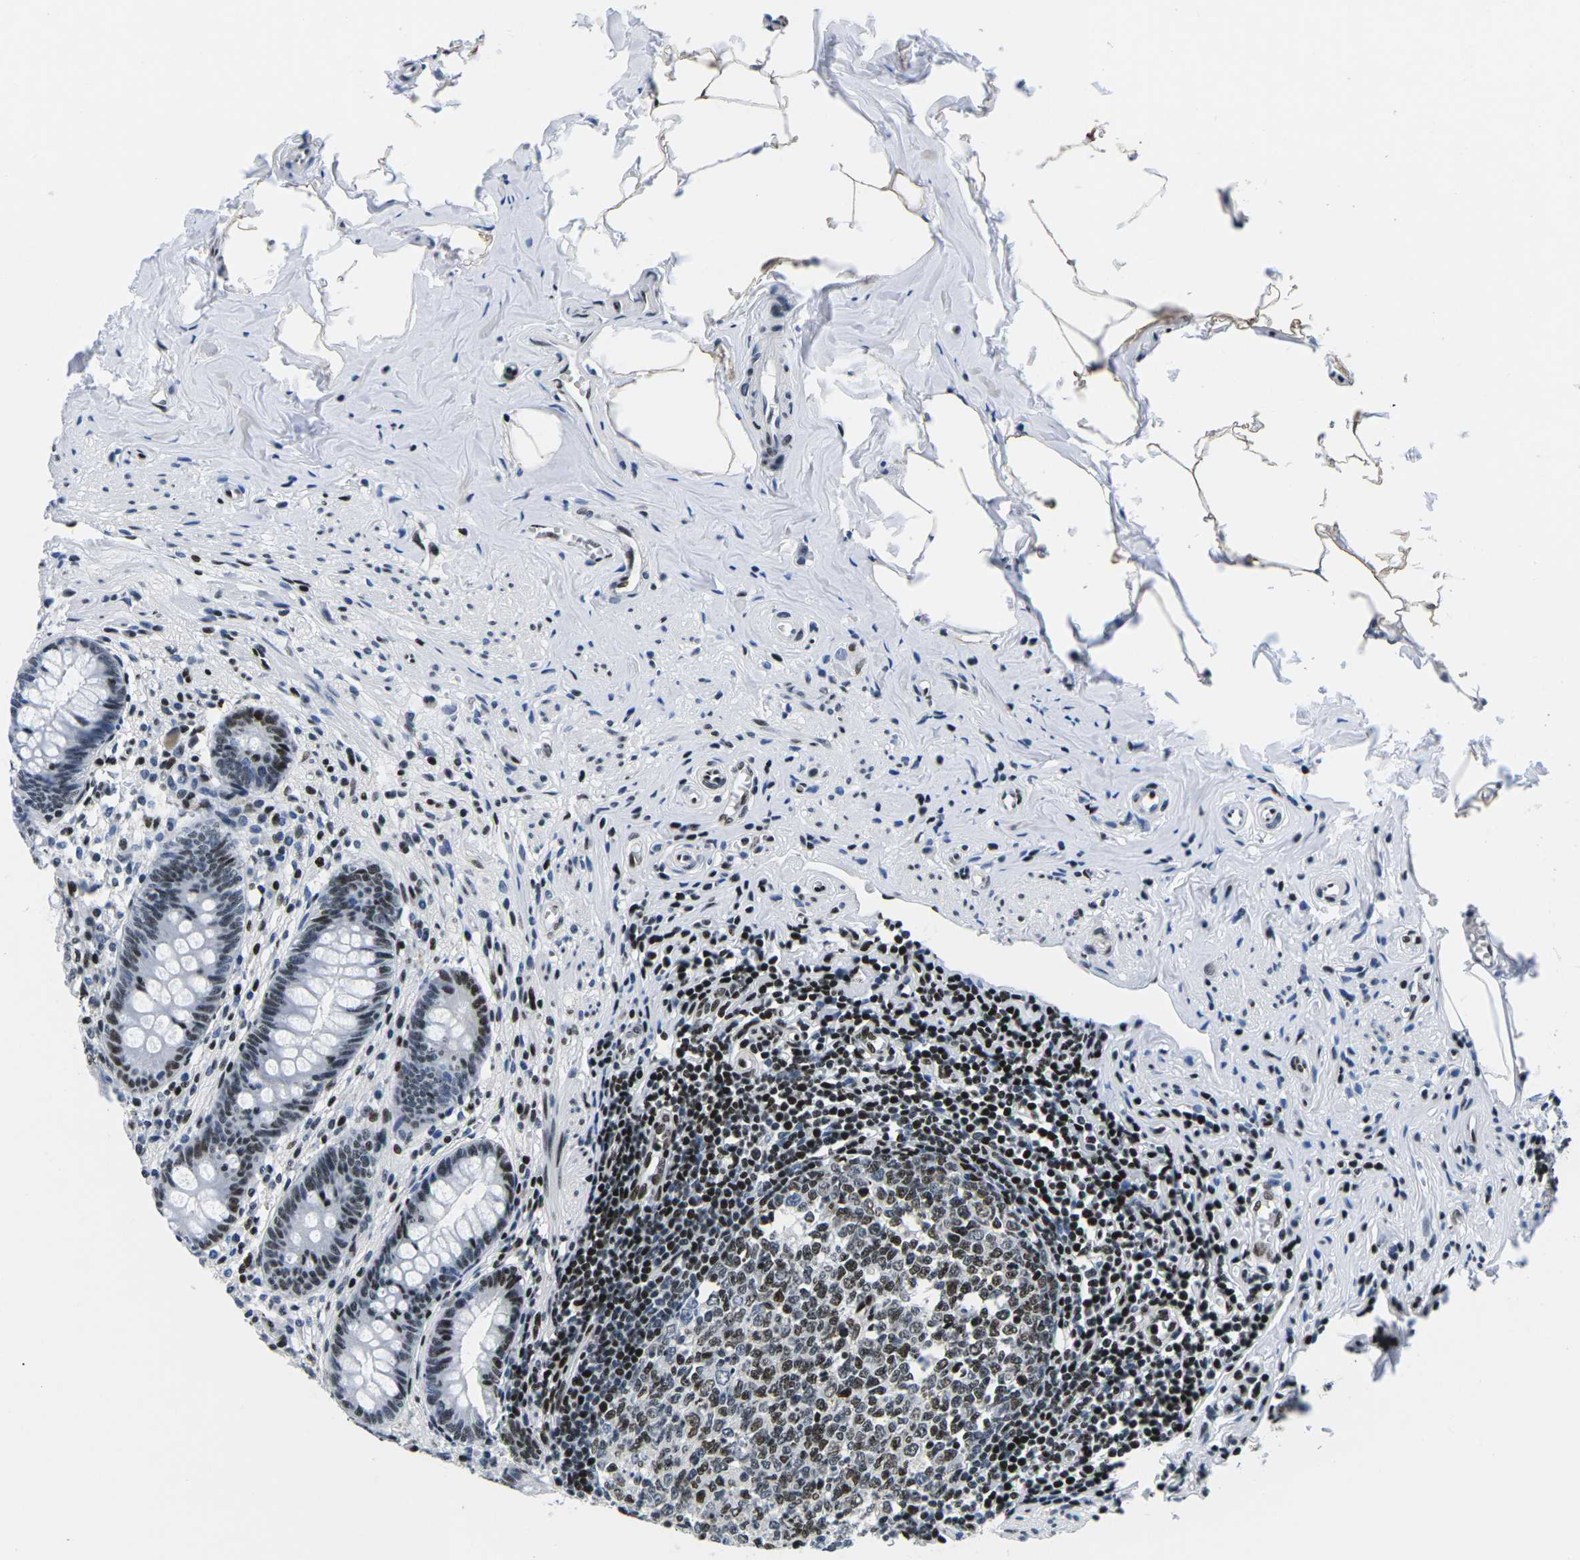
{"staining": {"intensity": "strong", "quantity": "<25%", "location": "nuclear"}, "tissue": "appendix", "cell_type": "Glandular cells", "image_type": "normal", "snomed": [{"axis": "morphology", "description": "Normal tissue, NOS"}, {"axis": "topography", "description": "Appendix"}], "caption": "A medium amount of strong nuclear expression is present in approximately <25% of glandular cells in normal appendix.", "gene": "ATF1", "patient": {"sex": "male", "age": 56}}